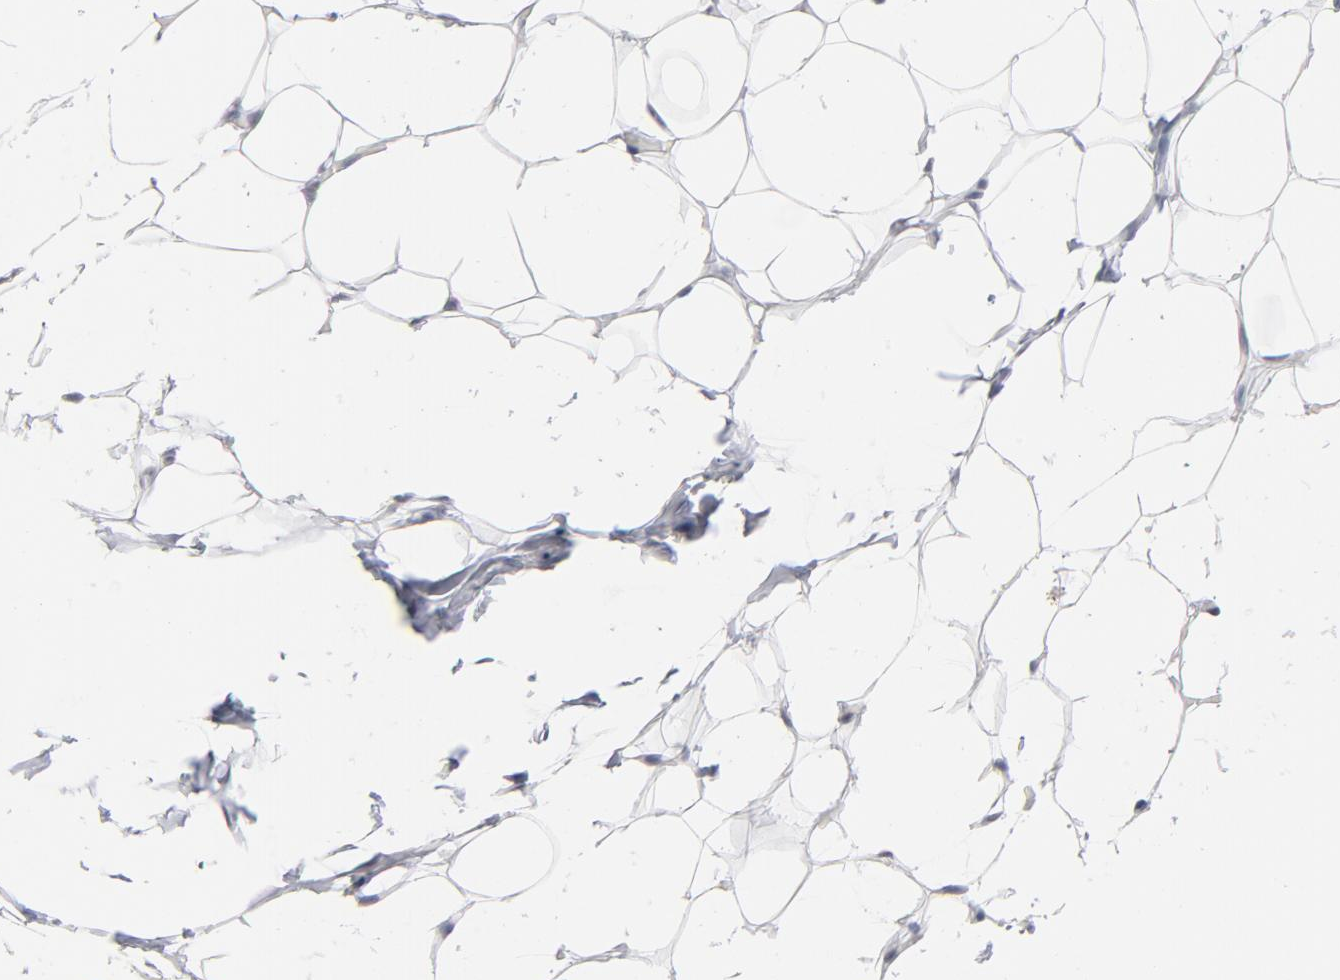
{"staining": {"intensity": "negative", "quantity": "none", "location": "none"}, "tissue": "adipose tissue", "cell_type": "Adipocytes", "image_type": "normal", "snomed": [{"axis": "morphology", "description": "Normal tissue, NOS"}, {"axis": "topography", "description": "Soft tissue"}], "caption": "Immunohistochemistry (IHC) photomicrograph of benign human adipose tissue stained for a protein (brown), which shows no expression in adipocytes. The staining is performed using DAB brown chromogen with nuclei counter-stained in using hematoxylin.", "gene": "BAP1", "patient": {"sex": "male", "age": 26}}